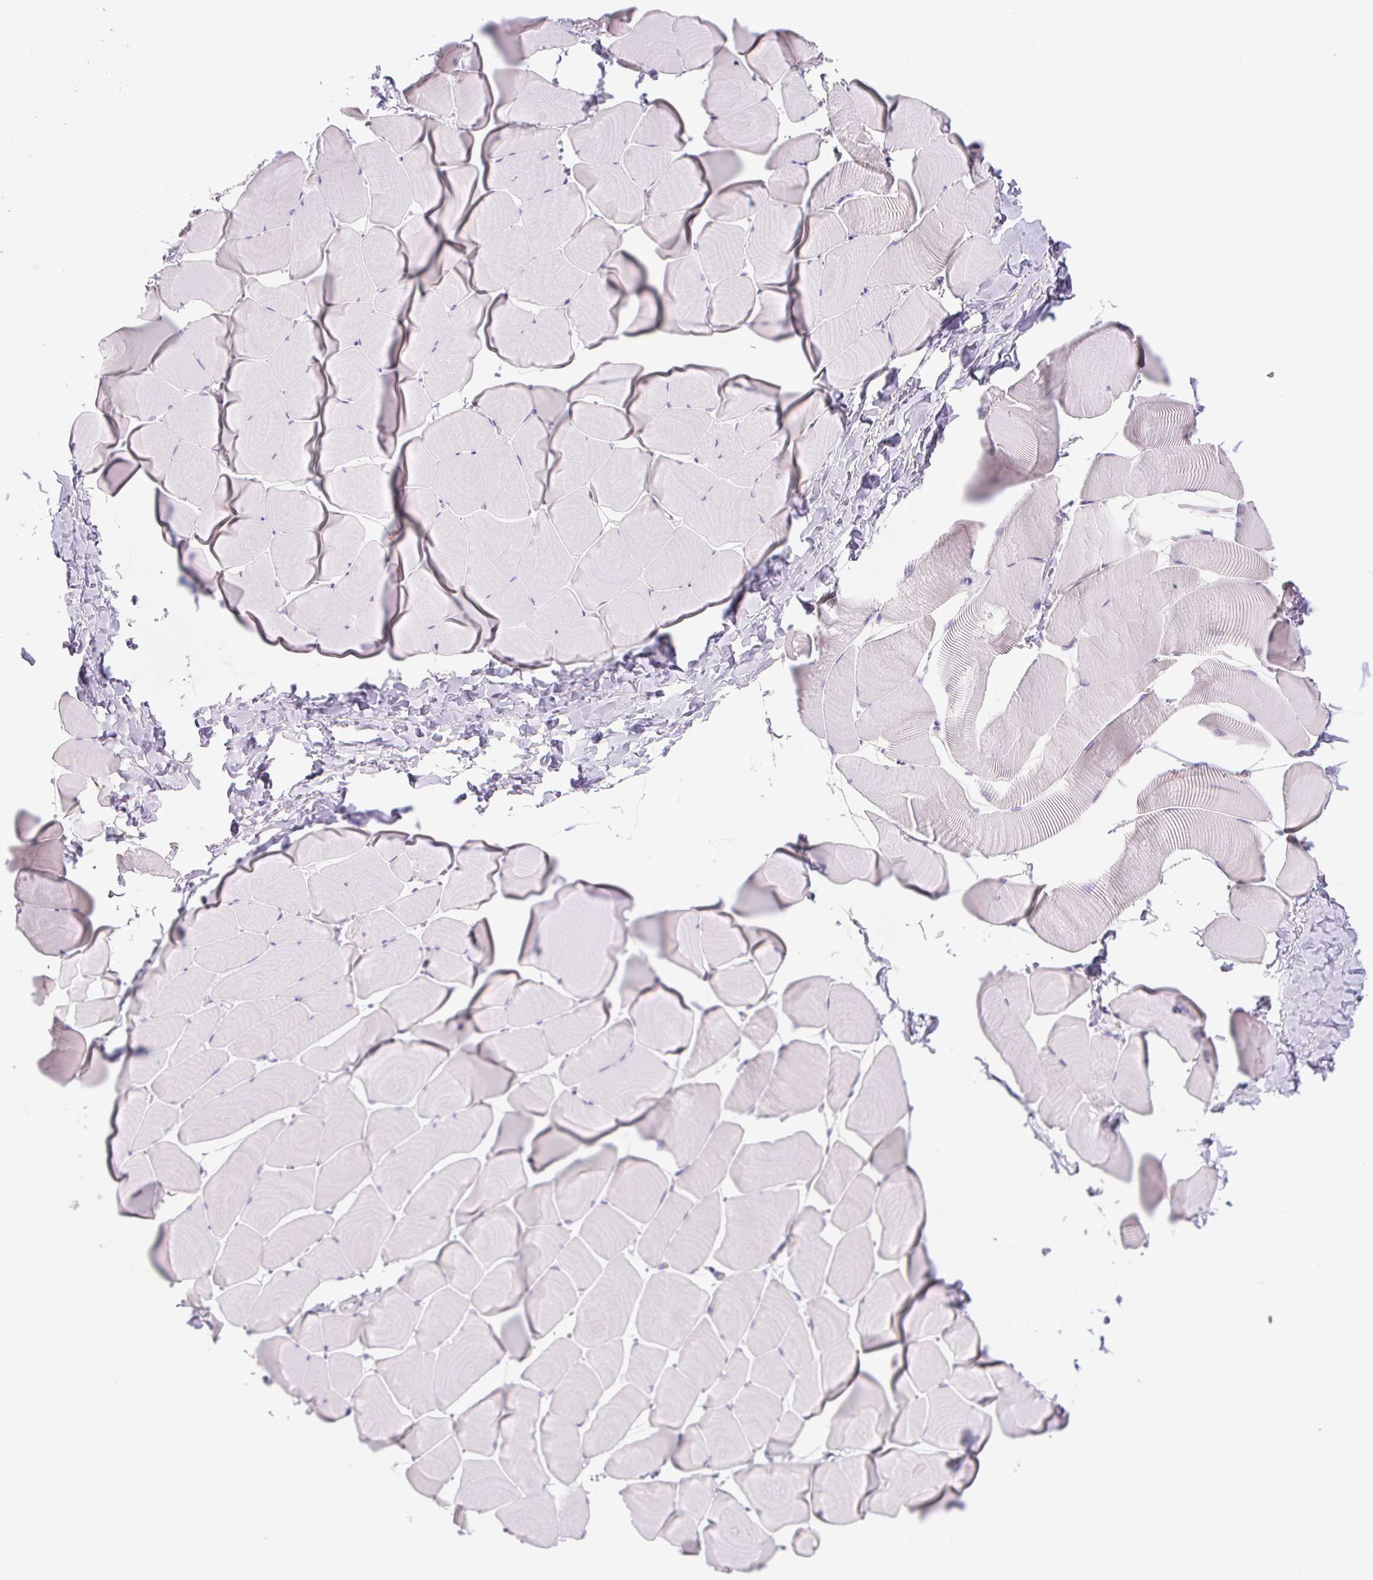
{"staining": {"intensity": "negative", "quantity": "none", "location": "none"}, "tissue": "skeletal muscle", "cell_type": "Myocytes", "image_type": "normal", "snomed": [{"axis": "morphology", "description": "Normal tissue, NOS"}, {"axis": "topography", "description": "Skeletal muscle"}], "caption": "The IHC image has no significant staining in myocytes of skeletal muscle.", "gene": "DYNC2LI1", "patient": {"sex": "male", "age": 25}}